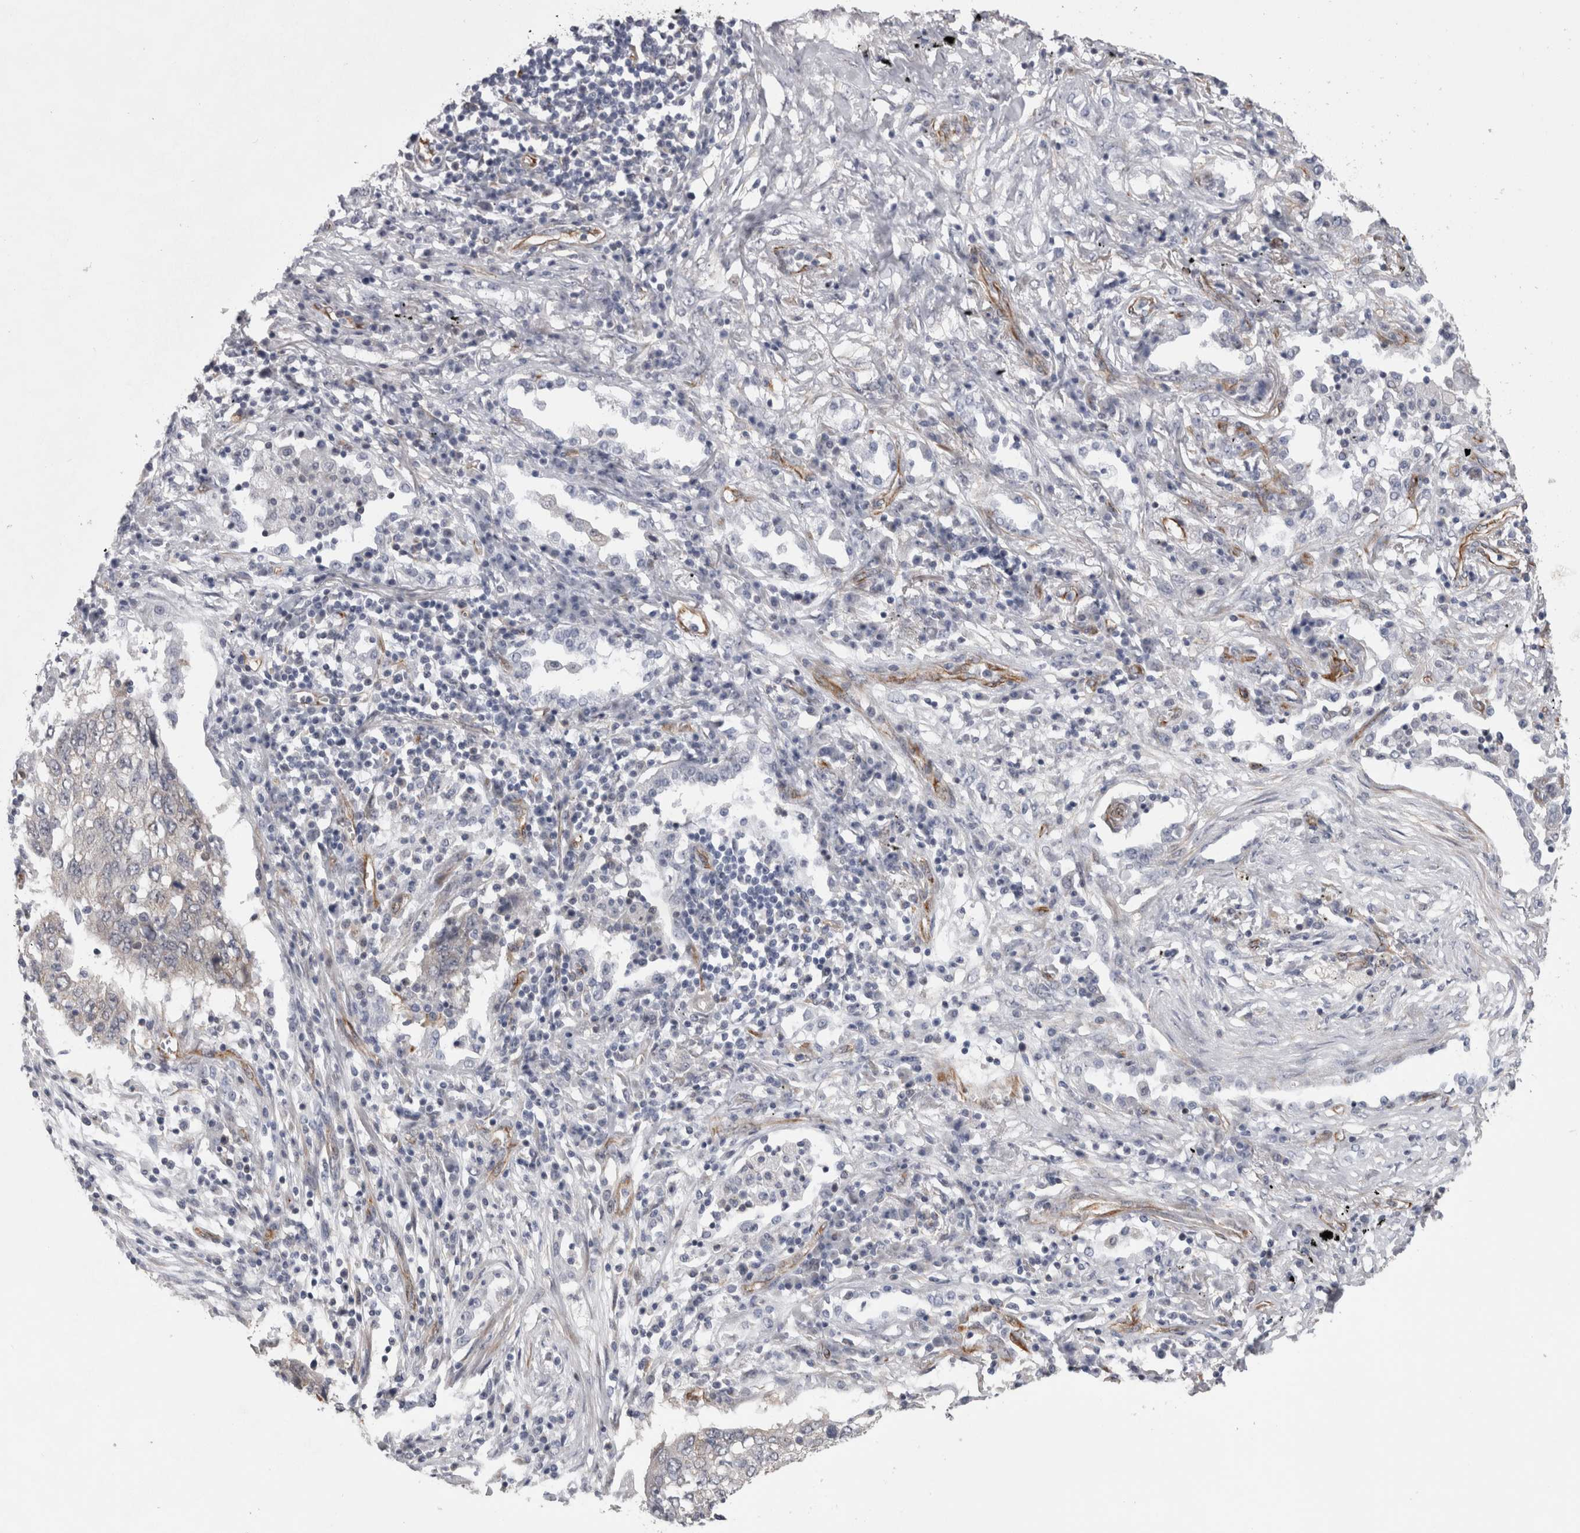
{"staining": {"intensity": "weak", "quantity": "<25%", "location": "cytoplasmic/membranous"}, "tissue": "lung cancer", "cell_type": "Tumor cells", "image_type": "cancer", "snomed": [{"axis": "morphology", "description": "Squamous cell carcinoma, NOS"}, {"axis": "topography", "description": "Lung"}], "caption": "This is an immunohistochemistry (IHC) histopathology image of human lung squamous cell carcinoma. There is no positivity in tumor cells.", "gene": "ACOT7", "patient": {"sex": "female", "age": 63}}